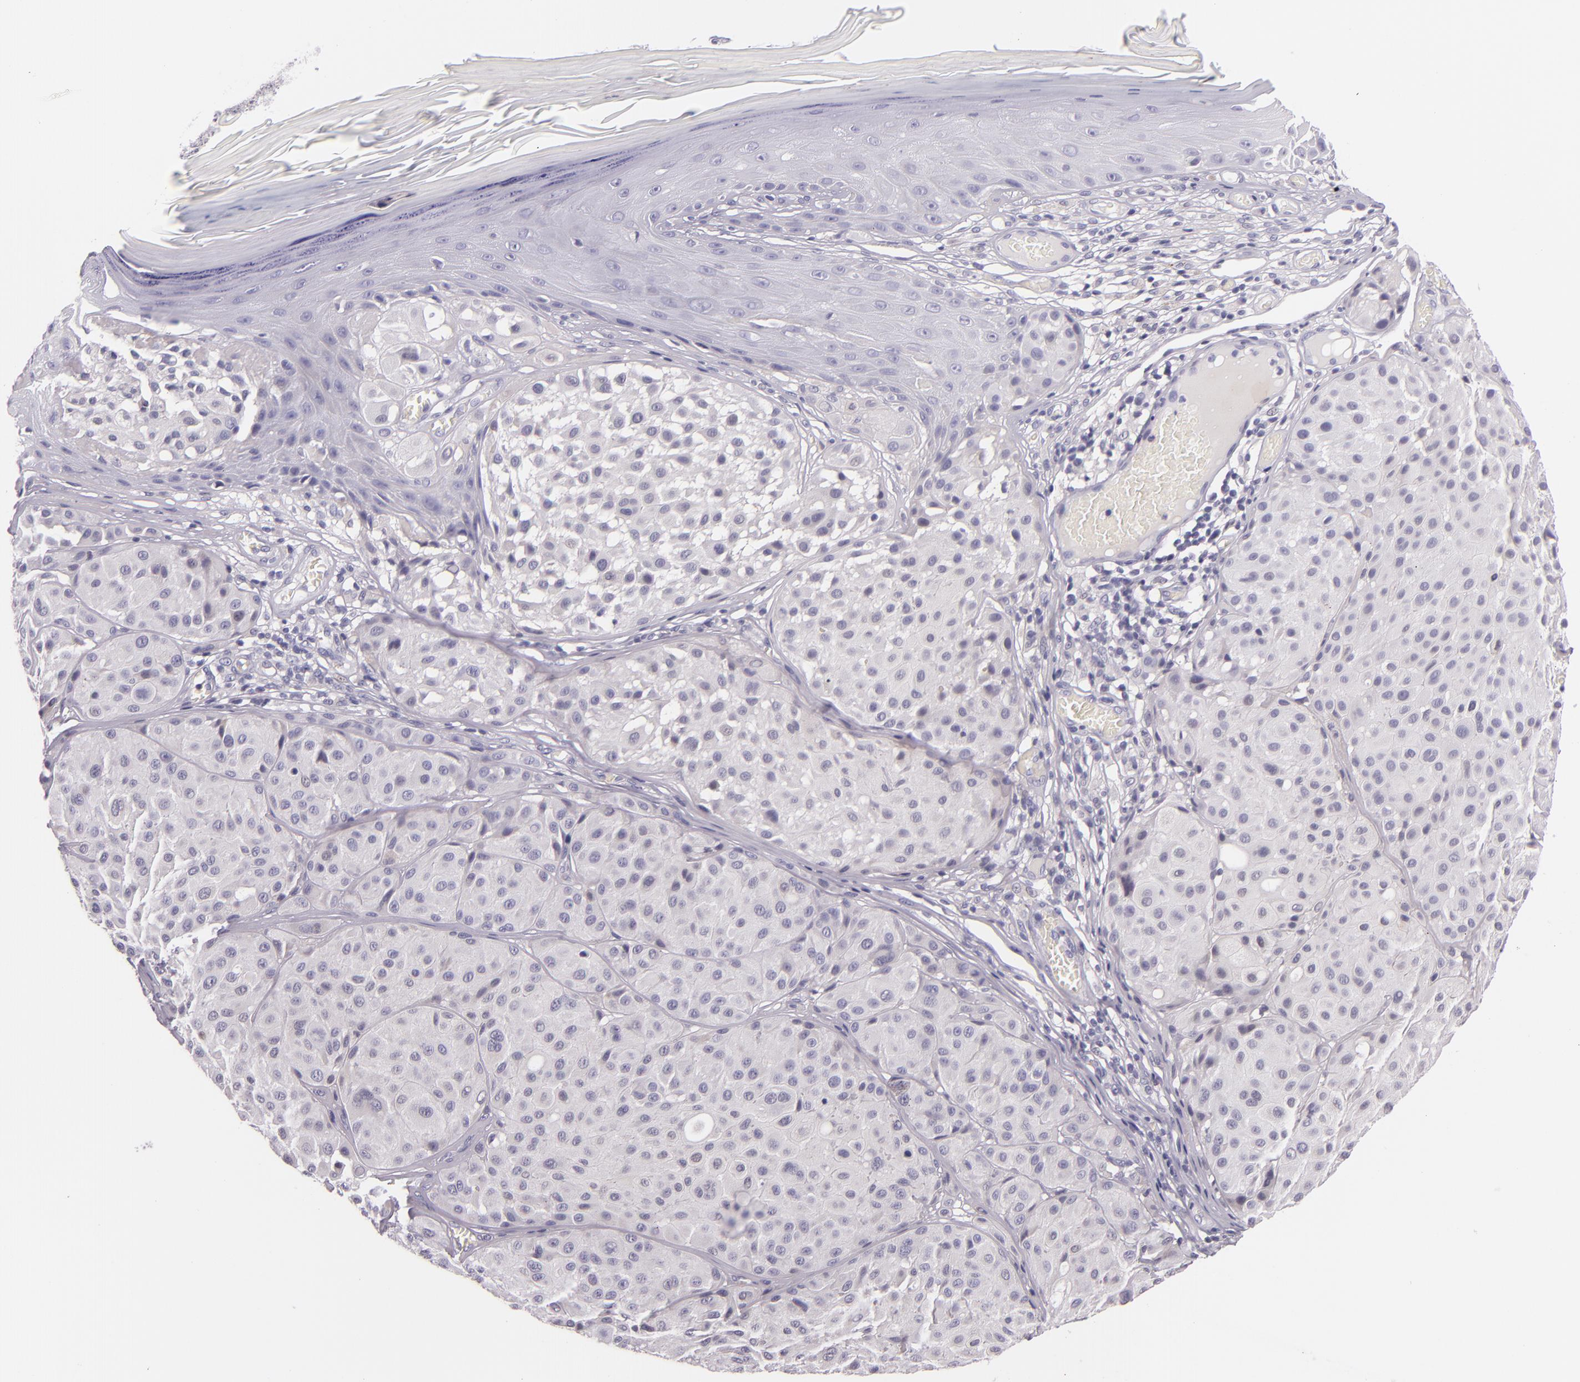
{"staining": {"intensity": "negative", "quantity": "none", "location": "none"}, "tissue": "melanoma", "cell_type": "Tumor cells", "image_type": "cancer", "snomed": [{"axis": "morphology", "description": "Malignant melanoma, NOS"}, {"axis": "topography", "description": "Skin"}], "caption": "The micrograph shows no staining of tumor cells in malignant melanoma.", "gene": "HSP90AA1", "patient": {"sex": "male", "age": 36}}